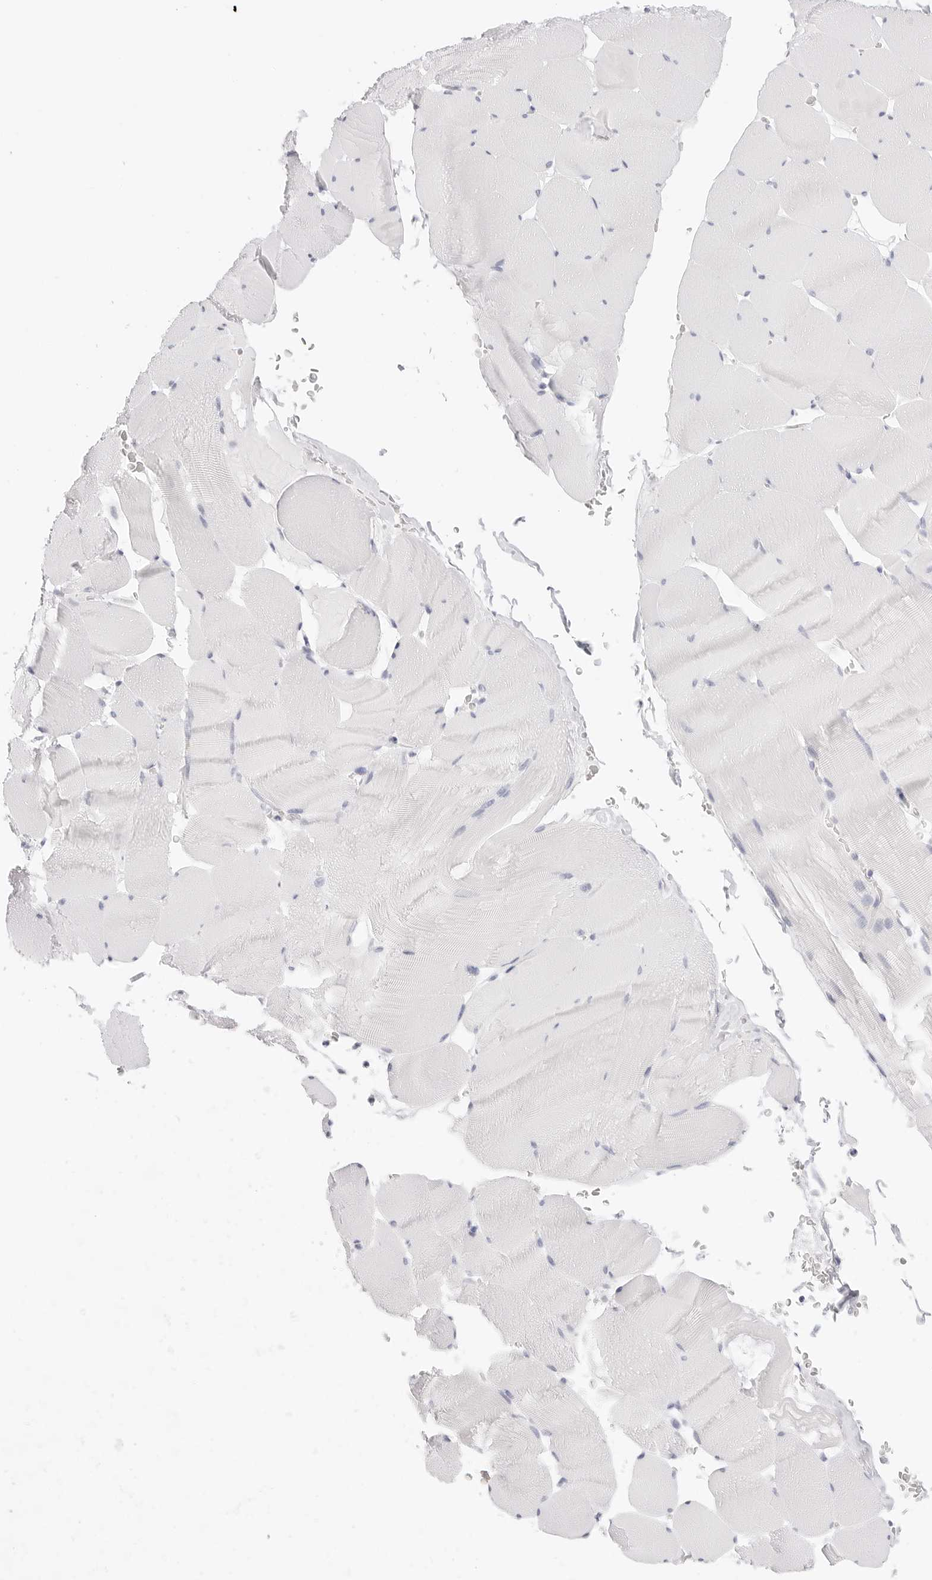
{"staining": {"intensity": "negative", "quantity": "none", "location": "none"}, "tissue": "skeletal muscle", "cell_type": "Myocytes", "image_type": "normal", "snomed": [{"axis": "morphology", "description": "Normal tissue, NOS"}, {"axis": "topography", "description": "Skeletal muscle"}], "caption": "The photomicrograph displays no staining of myocytes in benign skeletal muscle.", "gene": "TFF2", "patient": {"sex": "male", "age": 62}}